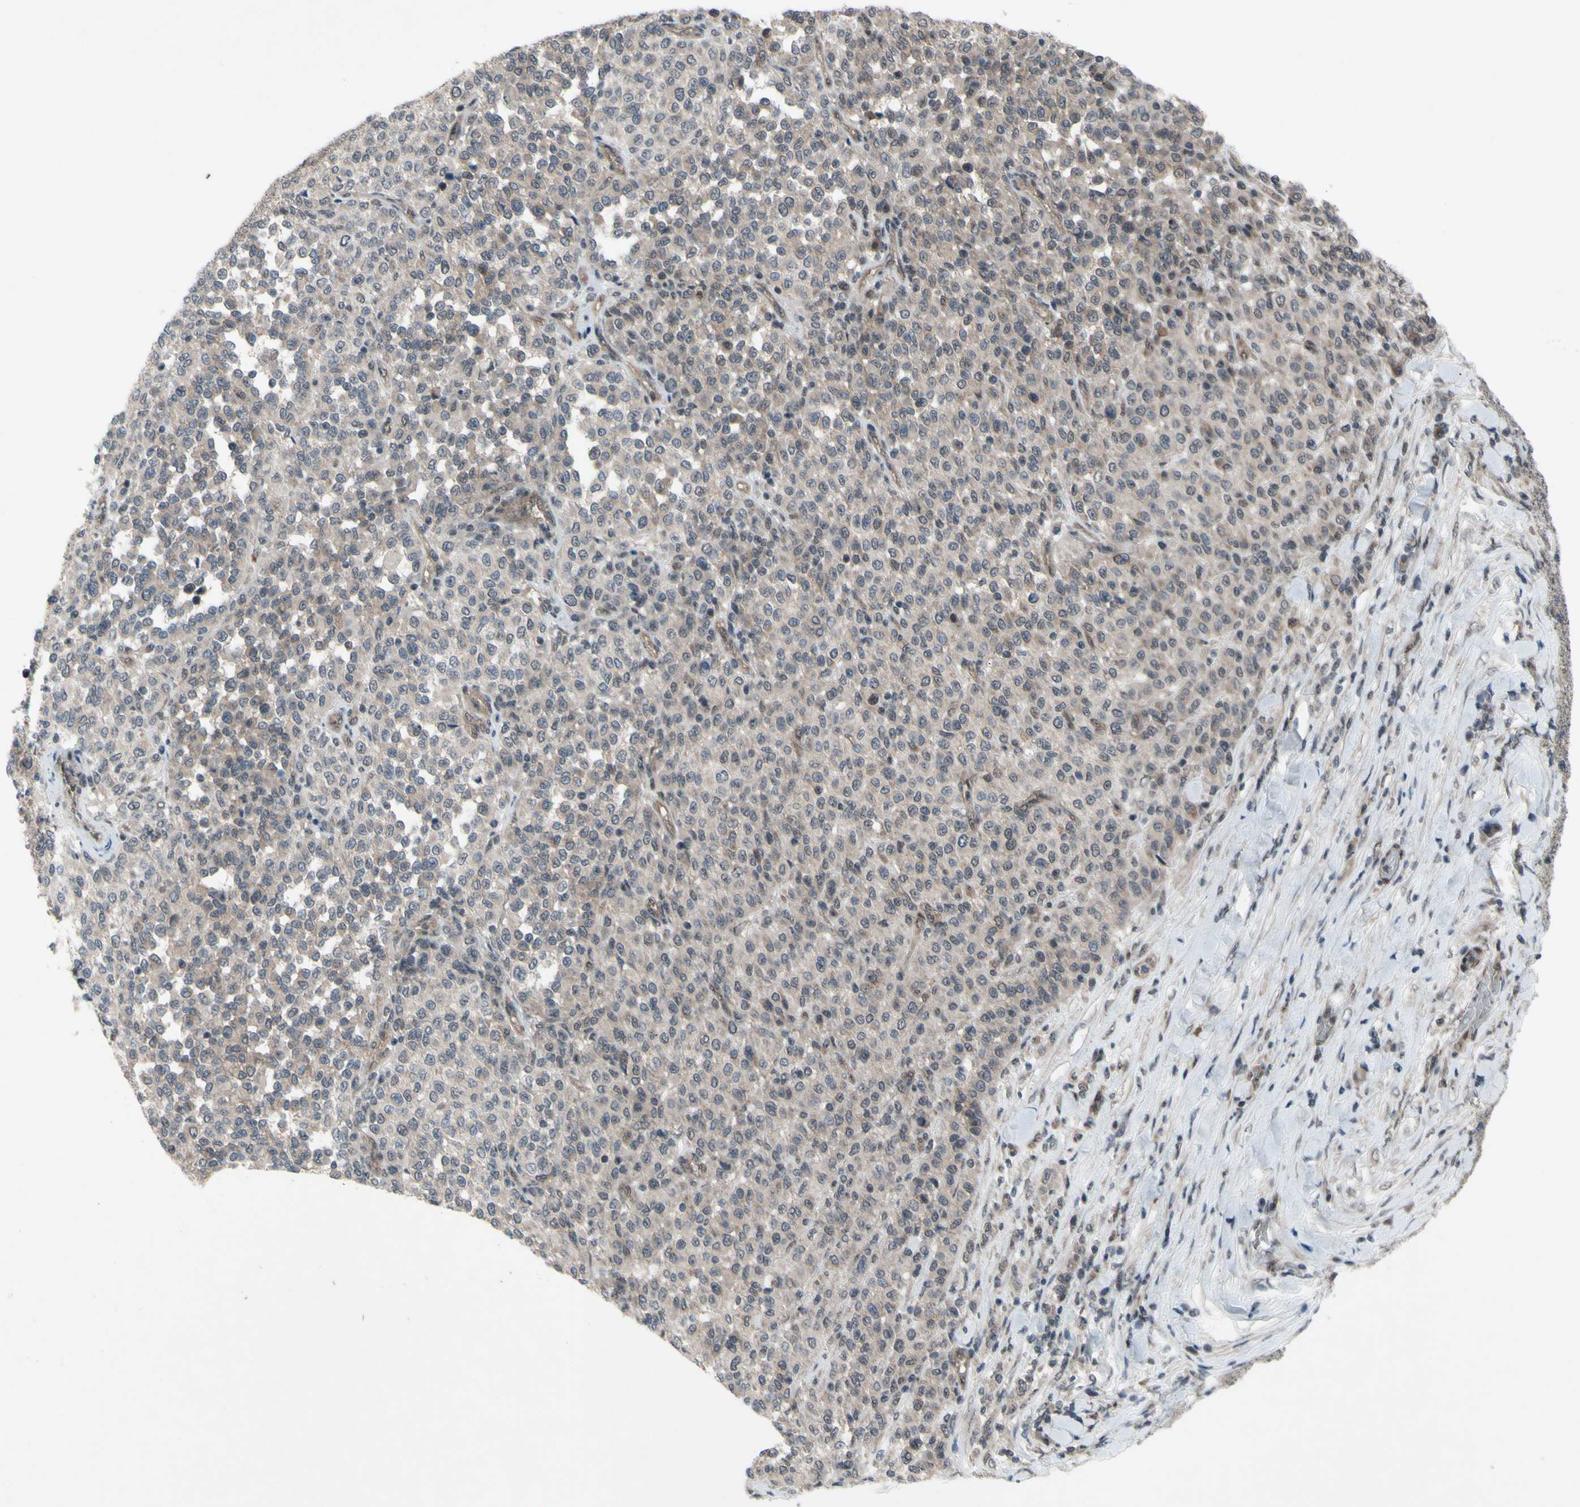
{"staining": {"intensity": "weak", "quantity": ">75%", "location": "cytoplasmic/membranous"}, "tissue": "melanoma", "cell_type": "Tumor cells", "image_type": "cancer", "snomed": [{"axis": "morphology", "description": "Malignant melanoma, Metastatic site"}, {"axis": "topography", "description": "Pancreas"}], "caption": "A low amount of weak cytoplasmic/membranous expression is seen in about >75% of tumor cells in malignant melanoma (metastatic site) tissue.", "gene": "TRDMT1", "patient": {"sex": "female", "age": 30}}